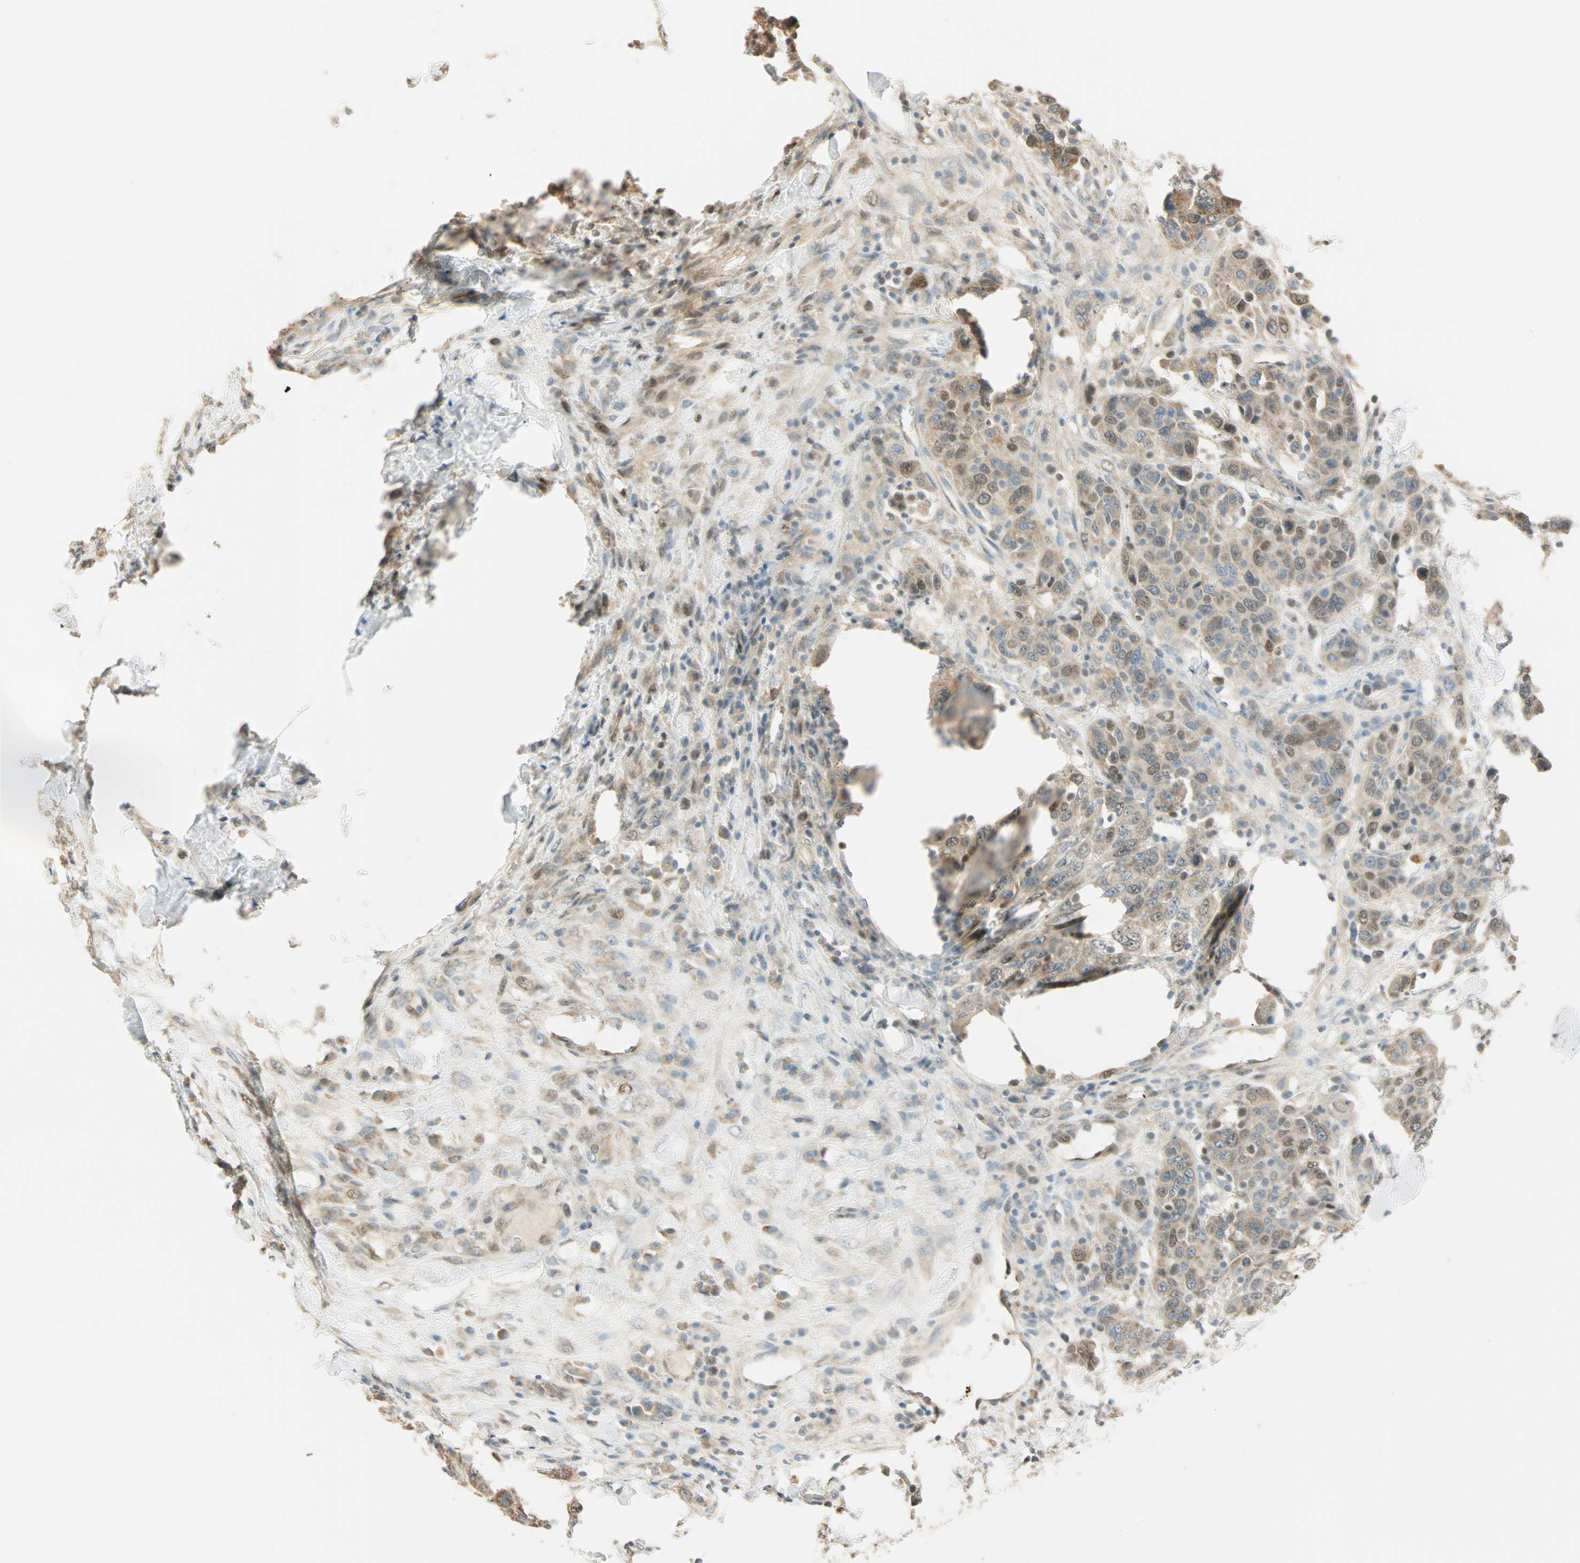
{"staining": {"intensity": "moderate", "quantity": "25%-75%", "location": "cytoplasmic/membranous"}, "tissue": "breast cancer", "cell_type": "Tumor cells", "image_type": "cancer", "snomed": [{"axis": "morphology", "description": "Duct carcinoma"}, {"axis": "topography", "description": "Breast"}], "caption": "Immunohistochemistry (IHC) (DAB) staining of breast cancer (invasive ductal carcinoma) shows moderate cytoplasmic/membranous protein staining in approximately 25%-75% of tumor cells.", "gene": "RAD18", "patient": {"sex": "female", "age": 37}}